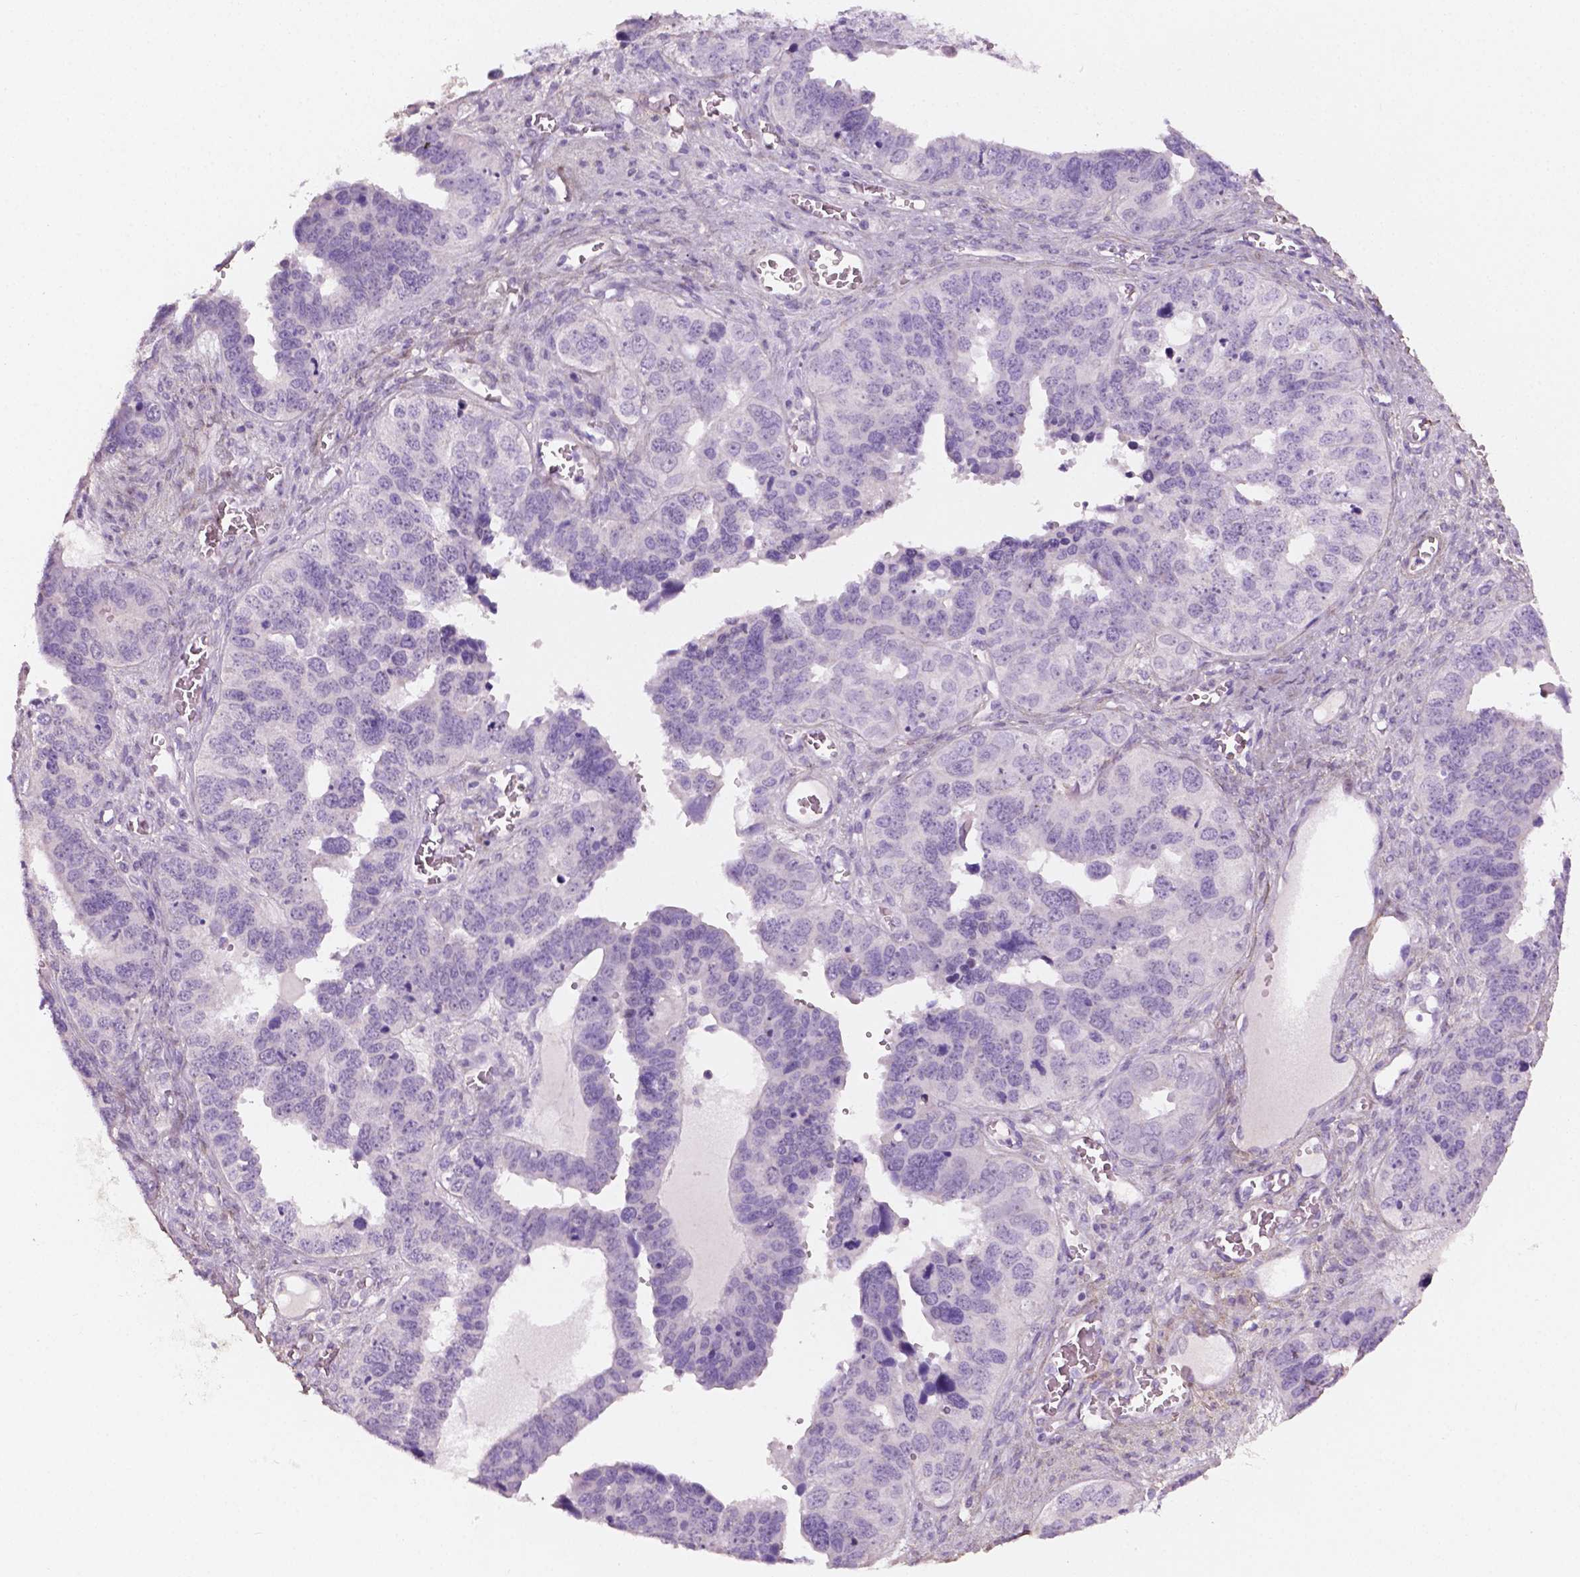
{"staining": {"intensity": "negative", "quantity": "none", "location": "none"}, "tissue": "ovarian cancer", "cell_type": "Tumor cells", "image_type": "cancer", "snomed": [{"axis": "morphology", "description": "Cystadenocarcinoma, serous, NOS"}, {"axis": "topography", "description": "Ovary"}], "caption": "Tumor cells show no significant expression in ovarian cancer.", "gene": "DLG2", "patient": {"sex": "female", "age": 76}}